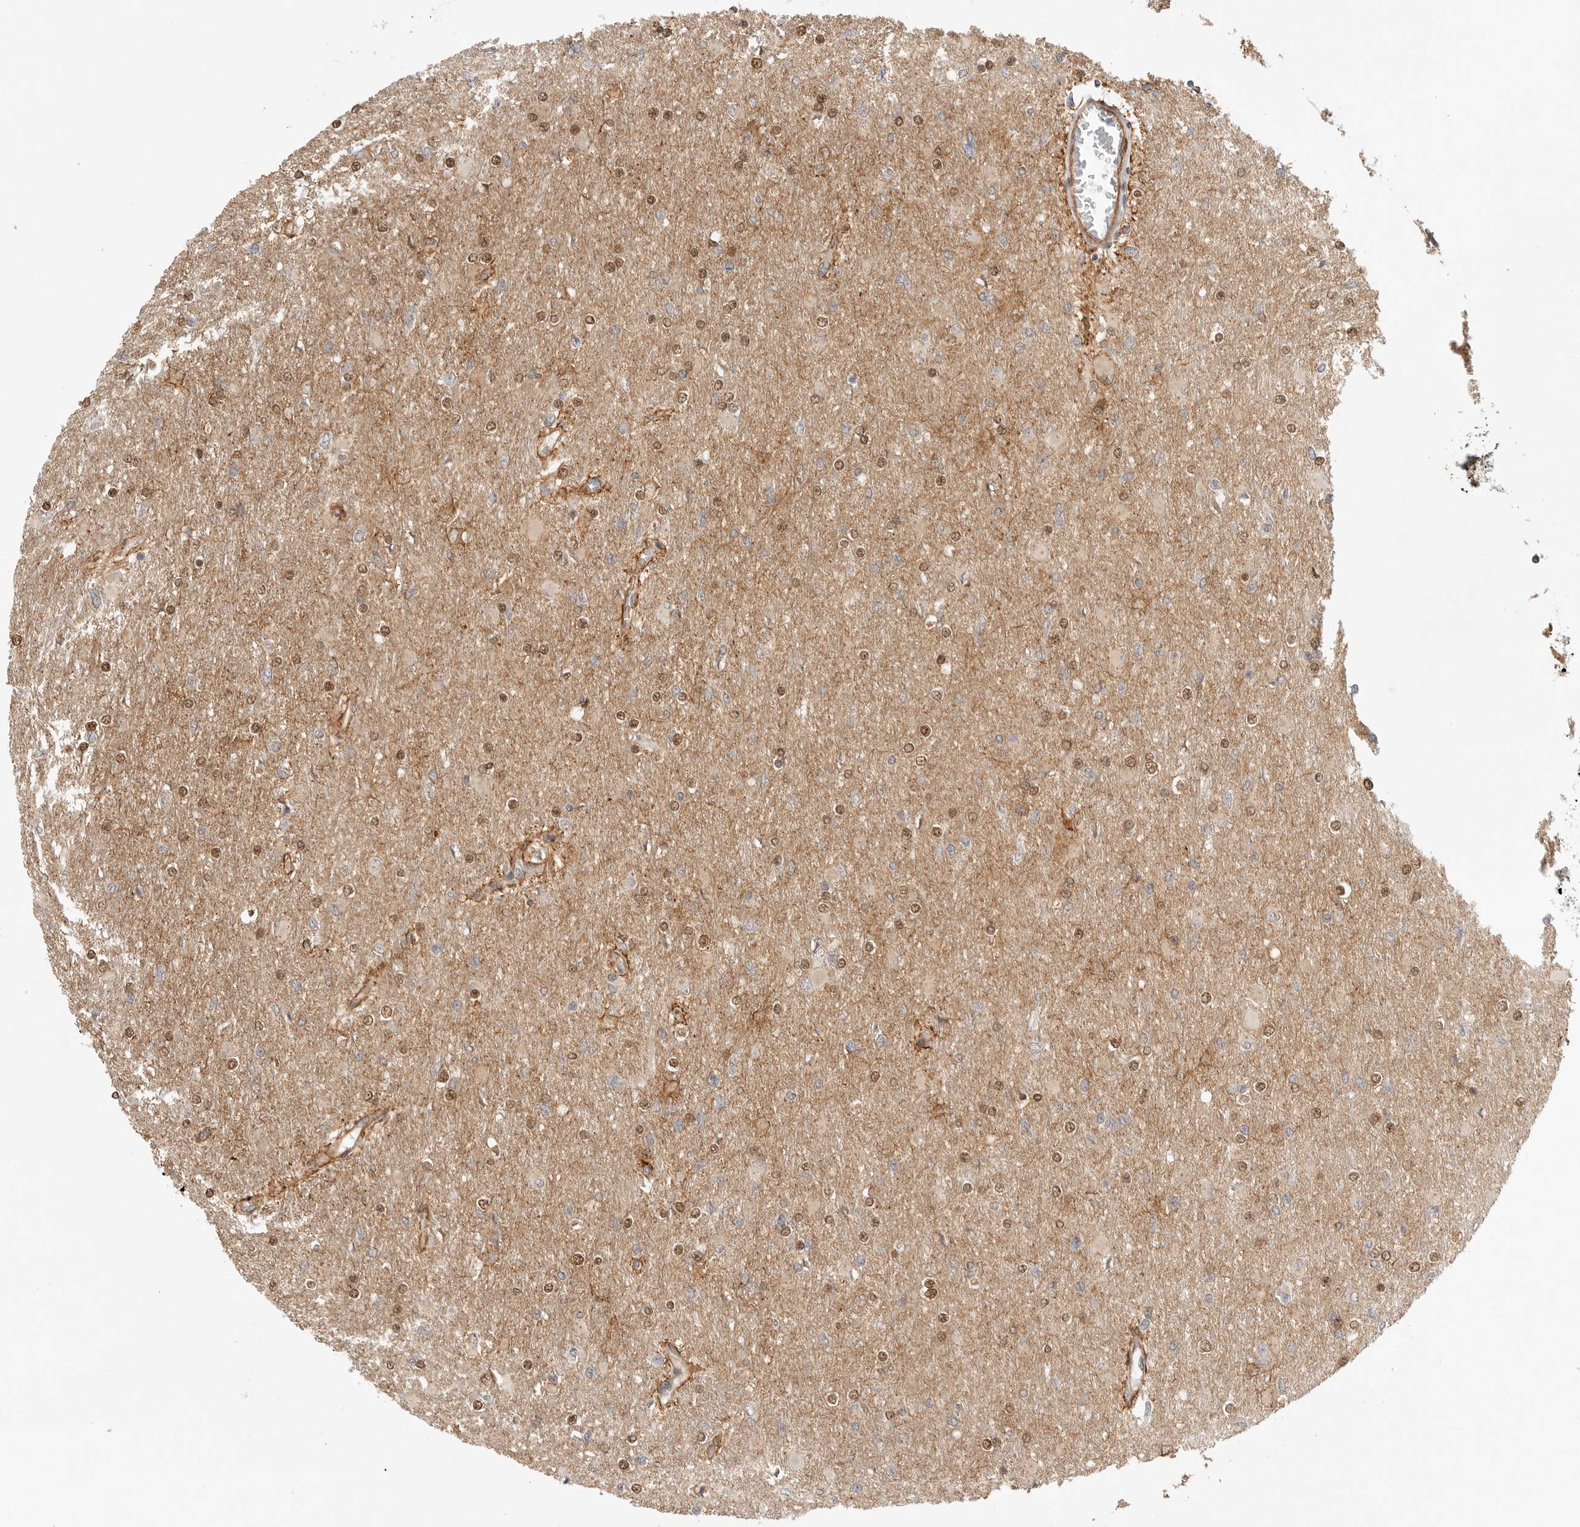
{"staining": {"intensity": "moderate", "quantity": "25%-75%", "location": "nuclear"}, "tissue": "glioma", "cell_type": "Tumor cells", "image_type": "cancer", "snomed": [{"axis": "morphology", "description": "Glioma, malignant, High grade"}, {"axis": "topography", "description": "Cerebral cortex"}], "caption": "Protein expression analysis of human glioma reveals moderate nuclear positivity in approximately 25%-75% of tumor cells. (Brightfield microscopy of DAB IHC at high magnification).", "gene": "ATOH7", "patient": {"sex": "female", "age": 36}}